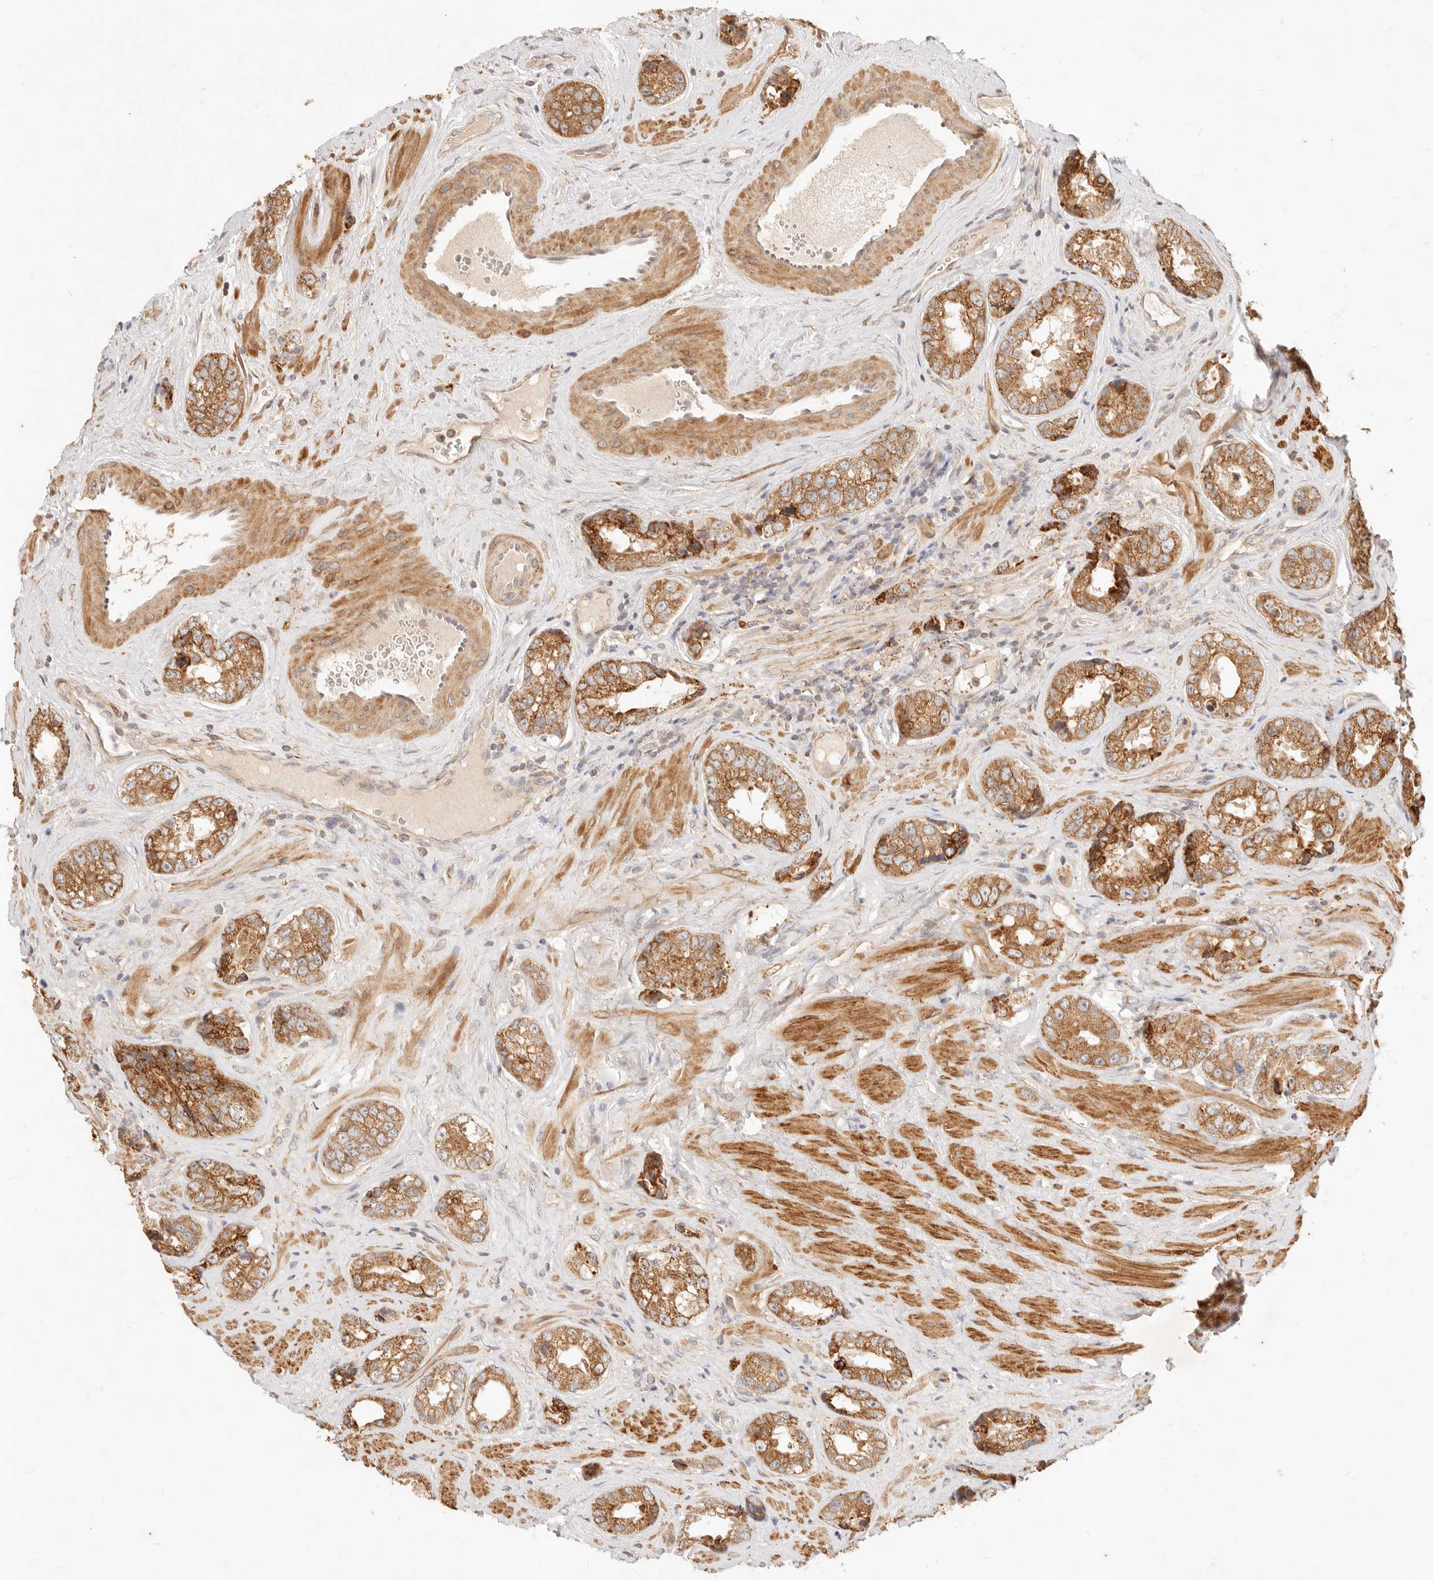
{"staining": {"intensity": "moderate", "quantity": ">75%", "location": "cytoplasmic/membranous"}, "tissue": "prostate cancer", "cell_type": "Tumor cells", "image_type": "cancer", "snomed": [{"axis": "morphology", "description": "Adenocarcinoma, High grade"}, {"axis": "topography", "description": "Prostate"}], "caption": "There is medium levels of moderate cytoplasmic/membranous expression in tumor cells of high-grade adenocarcinoma (prostate), as demonstrated by immunohistochemical staining (brown color).", "gene": "RUBCNL", "patient": {"sex": "male", "age": 61}}